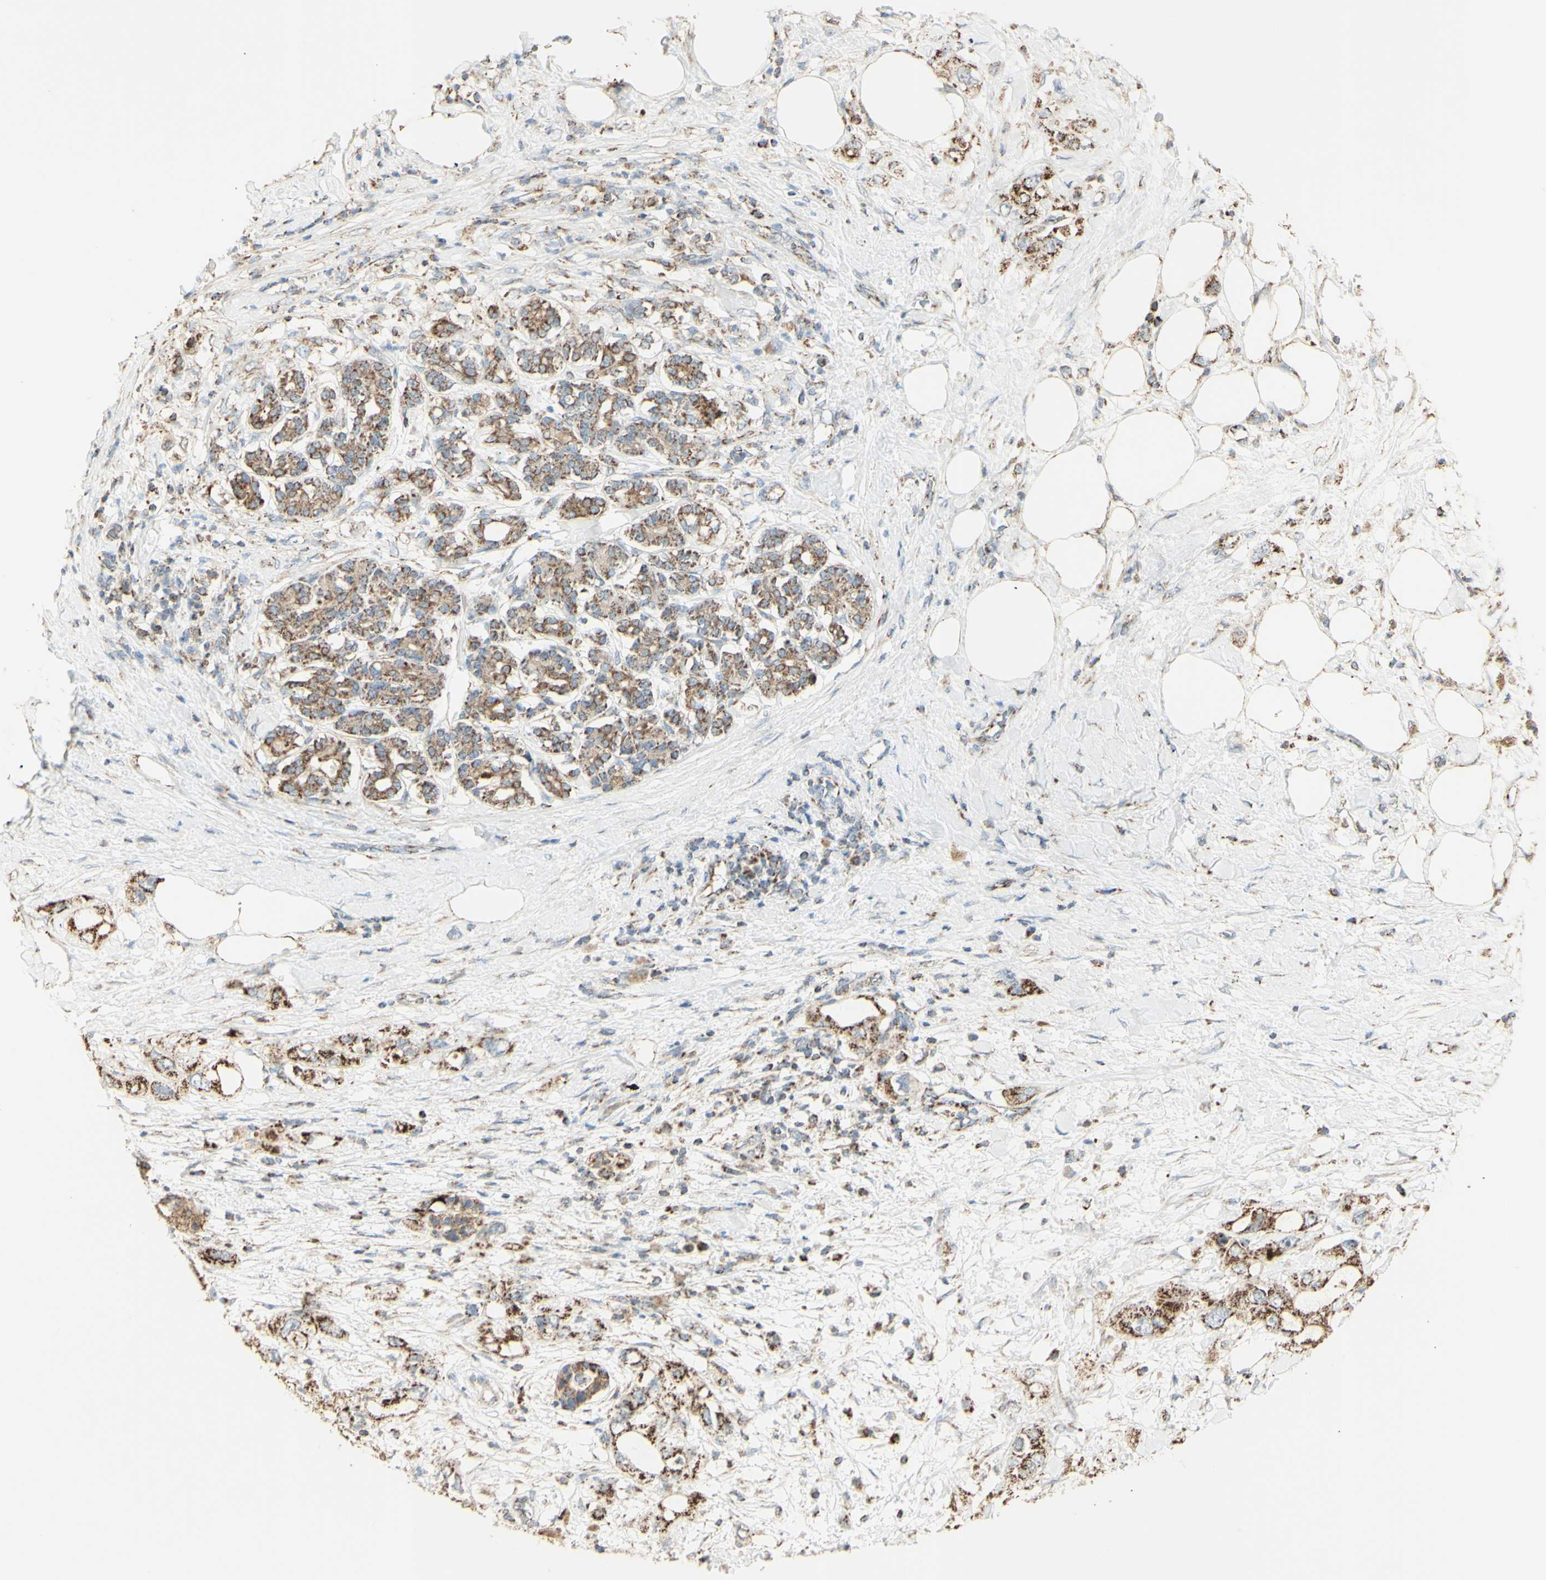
{"staining": {"intensity": "moderate", "quantity": ">75%", "location": "cytoplasmic/membranous"}, "tissue": "pancreatic cancer", "cell_type": "Tumor cells", "image_type": "cancer", "snomed": [{"axis": "morphology", "description": "Adenocarcinoma, NOS"}, {"axis": "topography", "description": "Pancreas"}], "caption": "Protein expression analysis of human adenocarcinoma (pancreatic) reveals moderate cytoplasmic/membranous staining in about >75% of tumor cells.", "gene": "LETM1", "patient": {"sex": "female", "age": 56}}